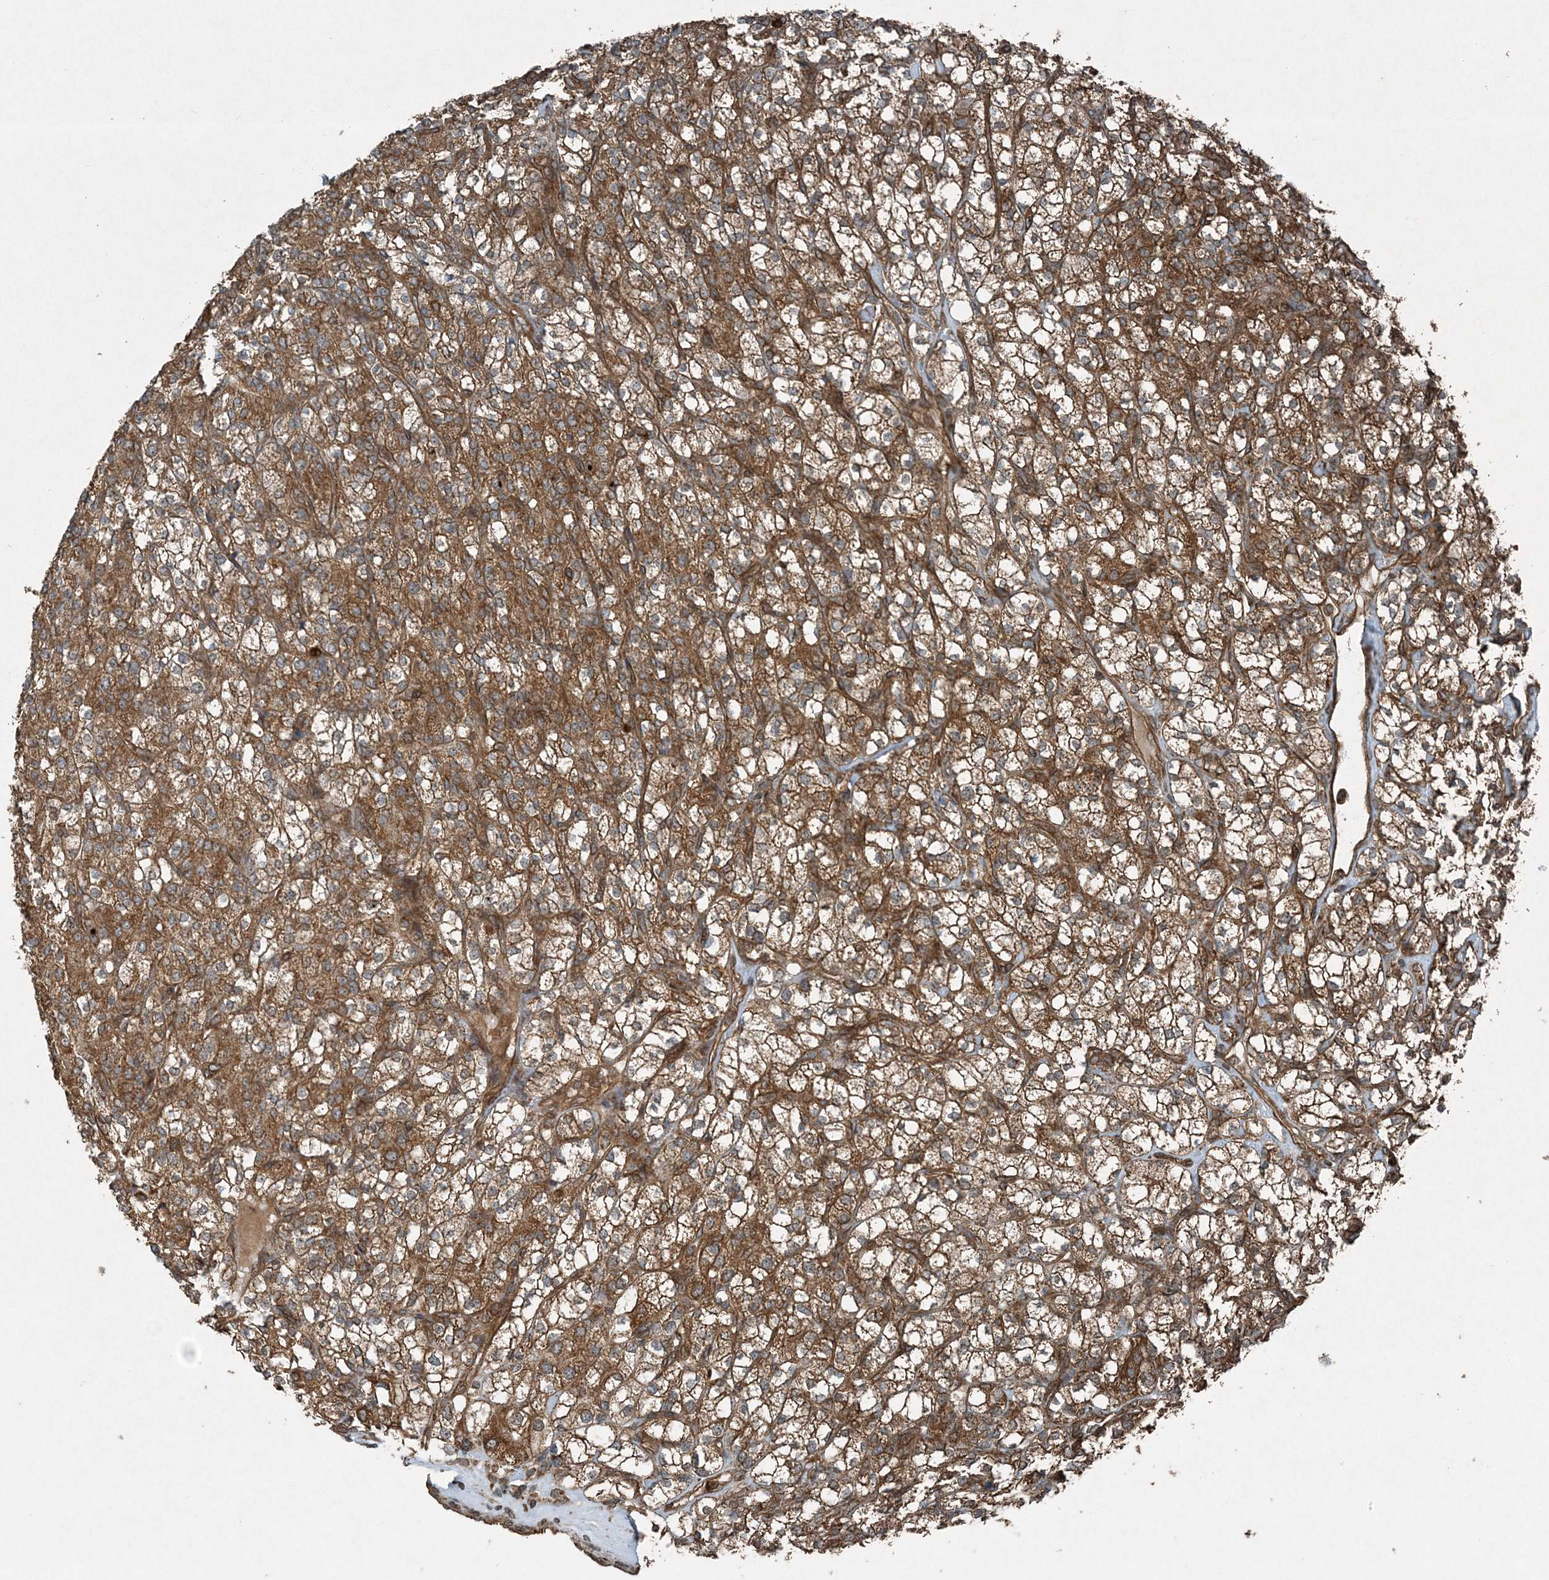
{"staining": {"intensity": "strong", "quantity": ">75%", "location": "cytoplasmic/membranous"}, "tissue": "renal cancer", "cell_type": "Tumor cells", "image_type": "cancer", "snomed": [{"axis": "morphology", "description": "Adenocarcinoma, NOS"}, {"axis": "topography", "description": "Kidney"}], "caption": "Renal adenocarcinoma stained with immunohistochemistry (IHC) displays strong cytoplasmic/membranous expression in about >75% of tumor cells.", "gene": "COPS7B", "patient": {"sex": "male", "age": 77}}